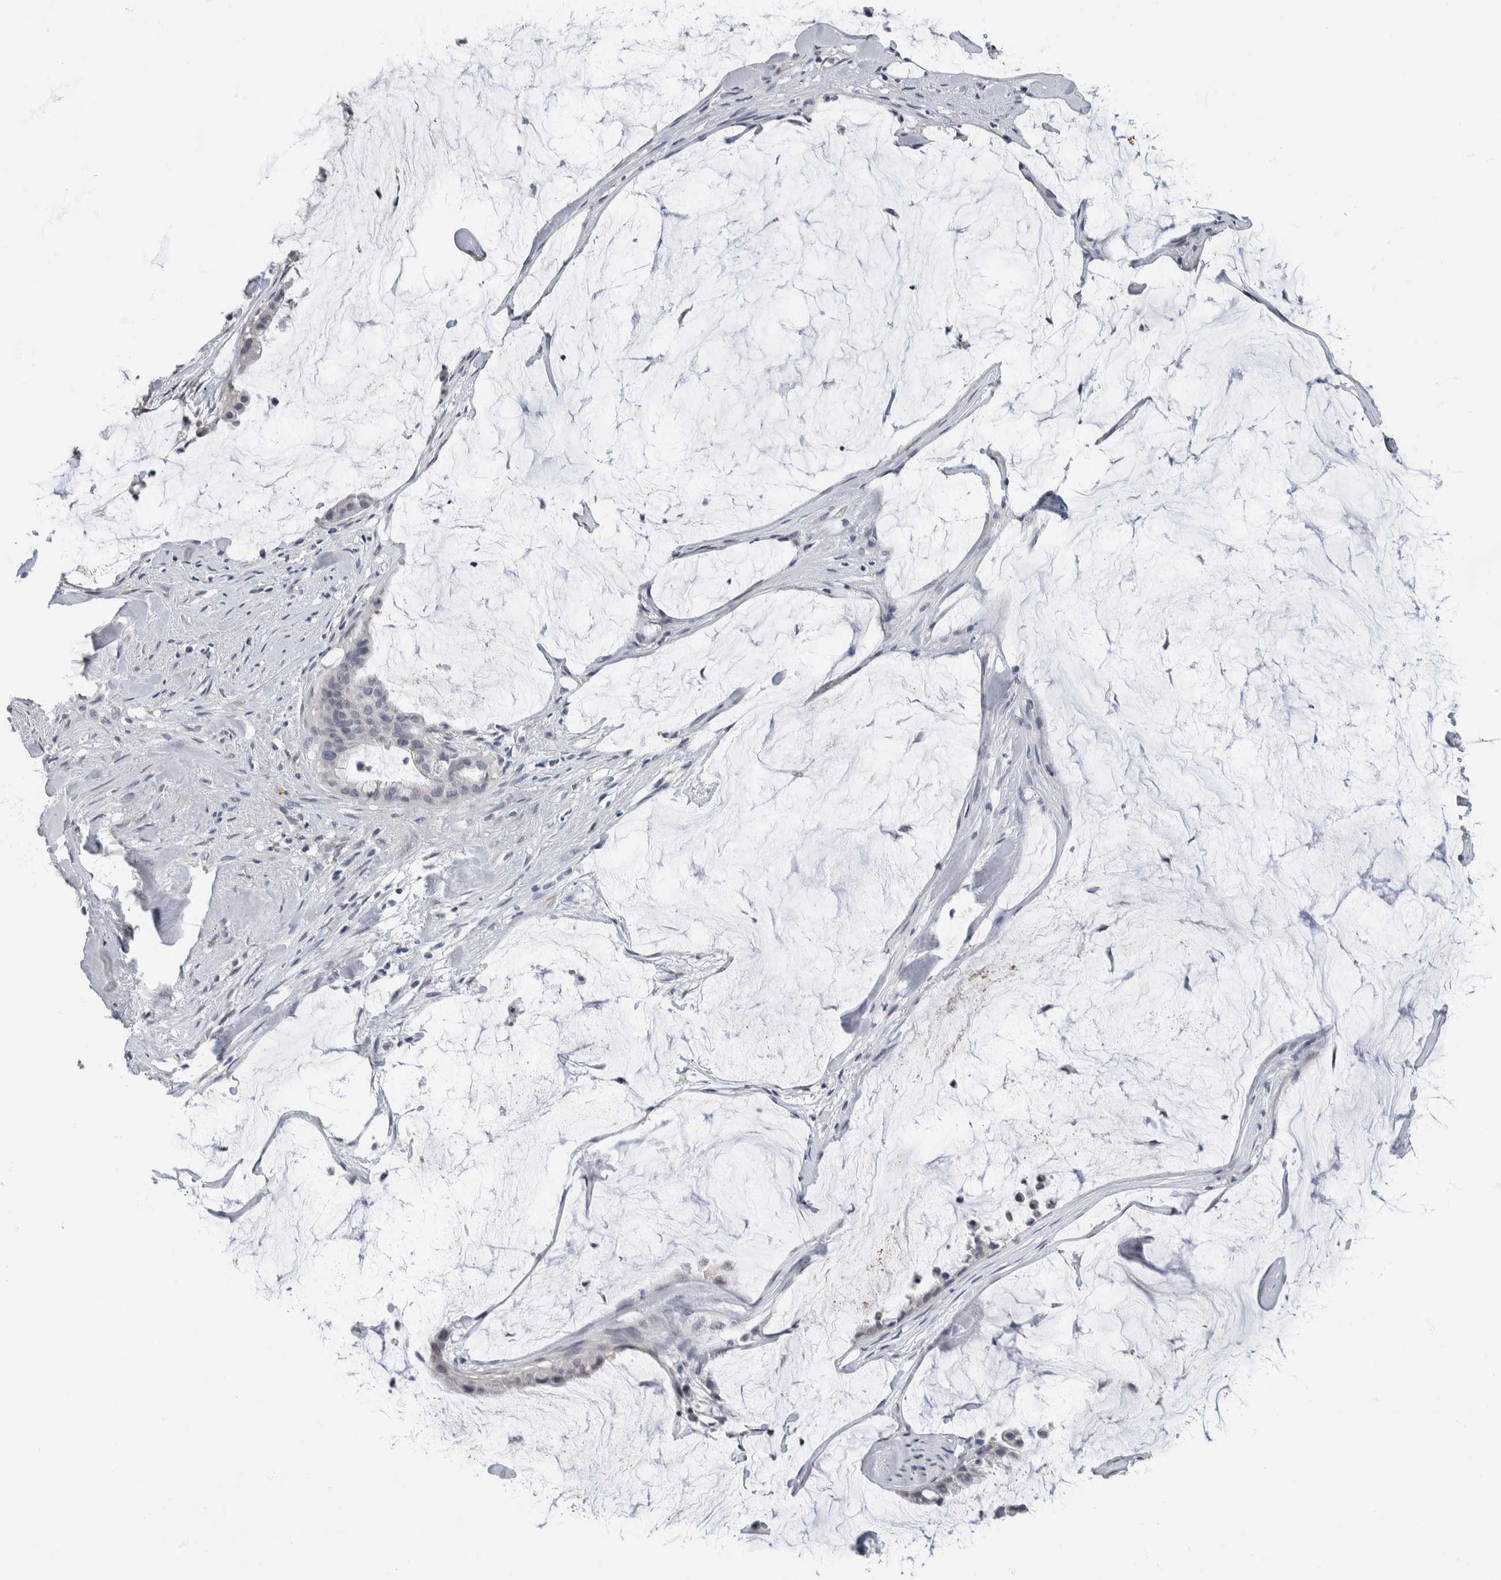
{"staining": {"intensity": "negative", "quantity": "none", "location": "none"}, "tissue": "pancreatic cancer", "cell_type": "Tumor cells", "image_type": "cancer", "snomed": [{"axis": "morphology", "description": "Adenocarcinoma, NOS"}, {"axis": "topography", "description": "Pancreas"}], "caption": "Micrograph shows no significant protein positivity in tumor cells of adenocarcinoma (pancreatic).", "gene": "NEFM", "patient": {"sex": "male", "age": 41}}